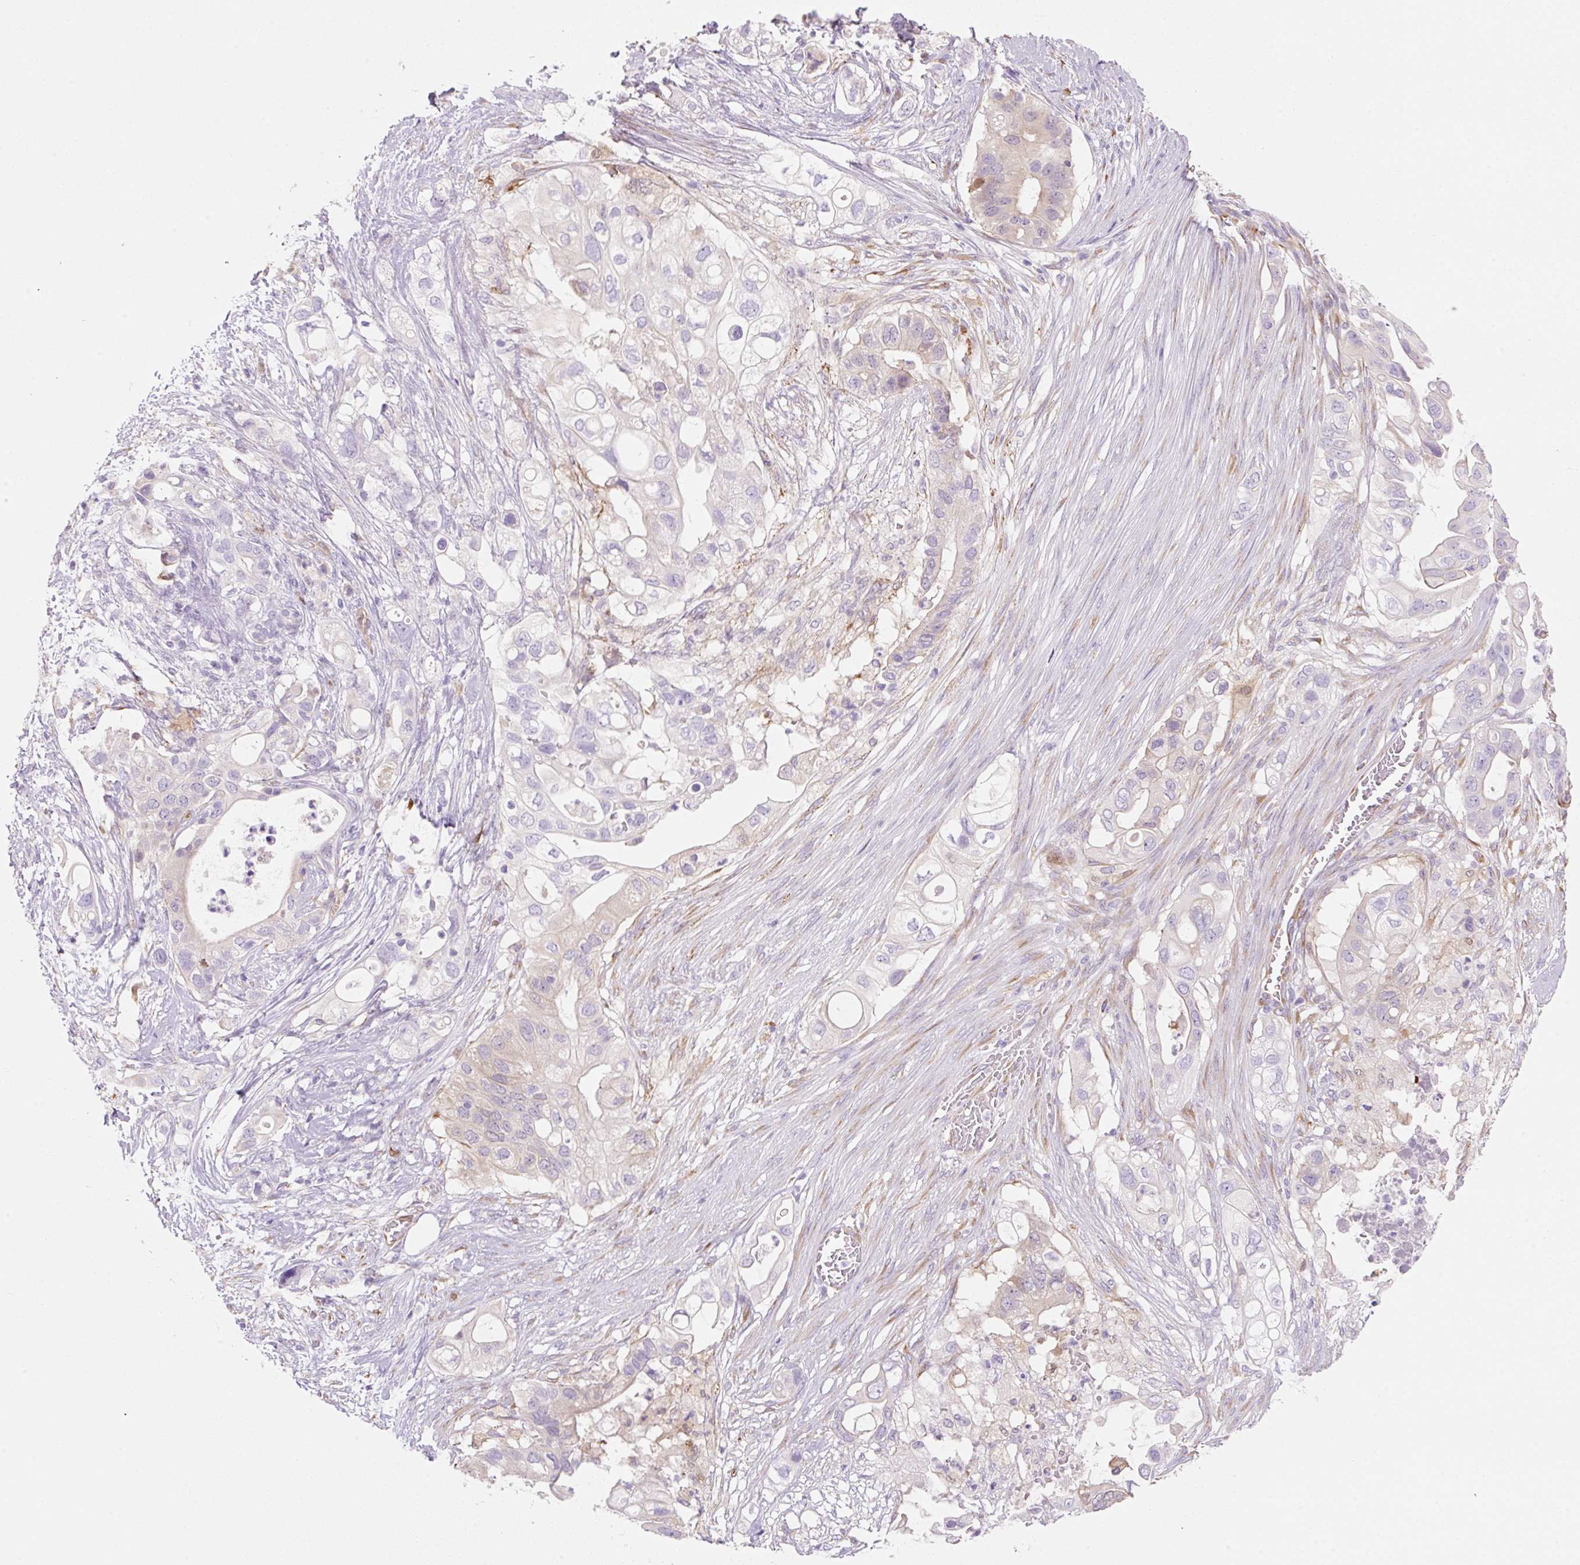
{"staining": {"intensity": "negative", "quantity": "none", "location": "none"}, "tissue": "pancreatic cancer", "cell_type": "Tumor cells", "image_type": "cancer", "snomed": [{"axis": "morphology", "description": "Adenocarcinoma, NOS"}, {"axis": "topography", "description": "Pancreas"}], "caption": "A micrograph of human pancreatic adenocarcinoma is negative for staining in tumor cells. The staining was performed using DAB to visualize the protein expression in brown, while the nuclei were stained in blue with hematoxylin (Magnification: 20x).", "gene": "FABP5", "patient": {"sex": "female", "age": 72}}